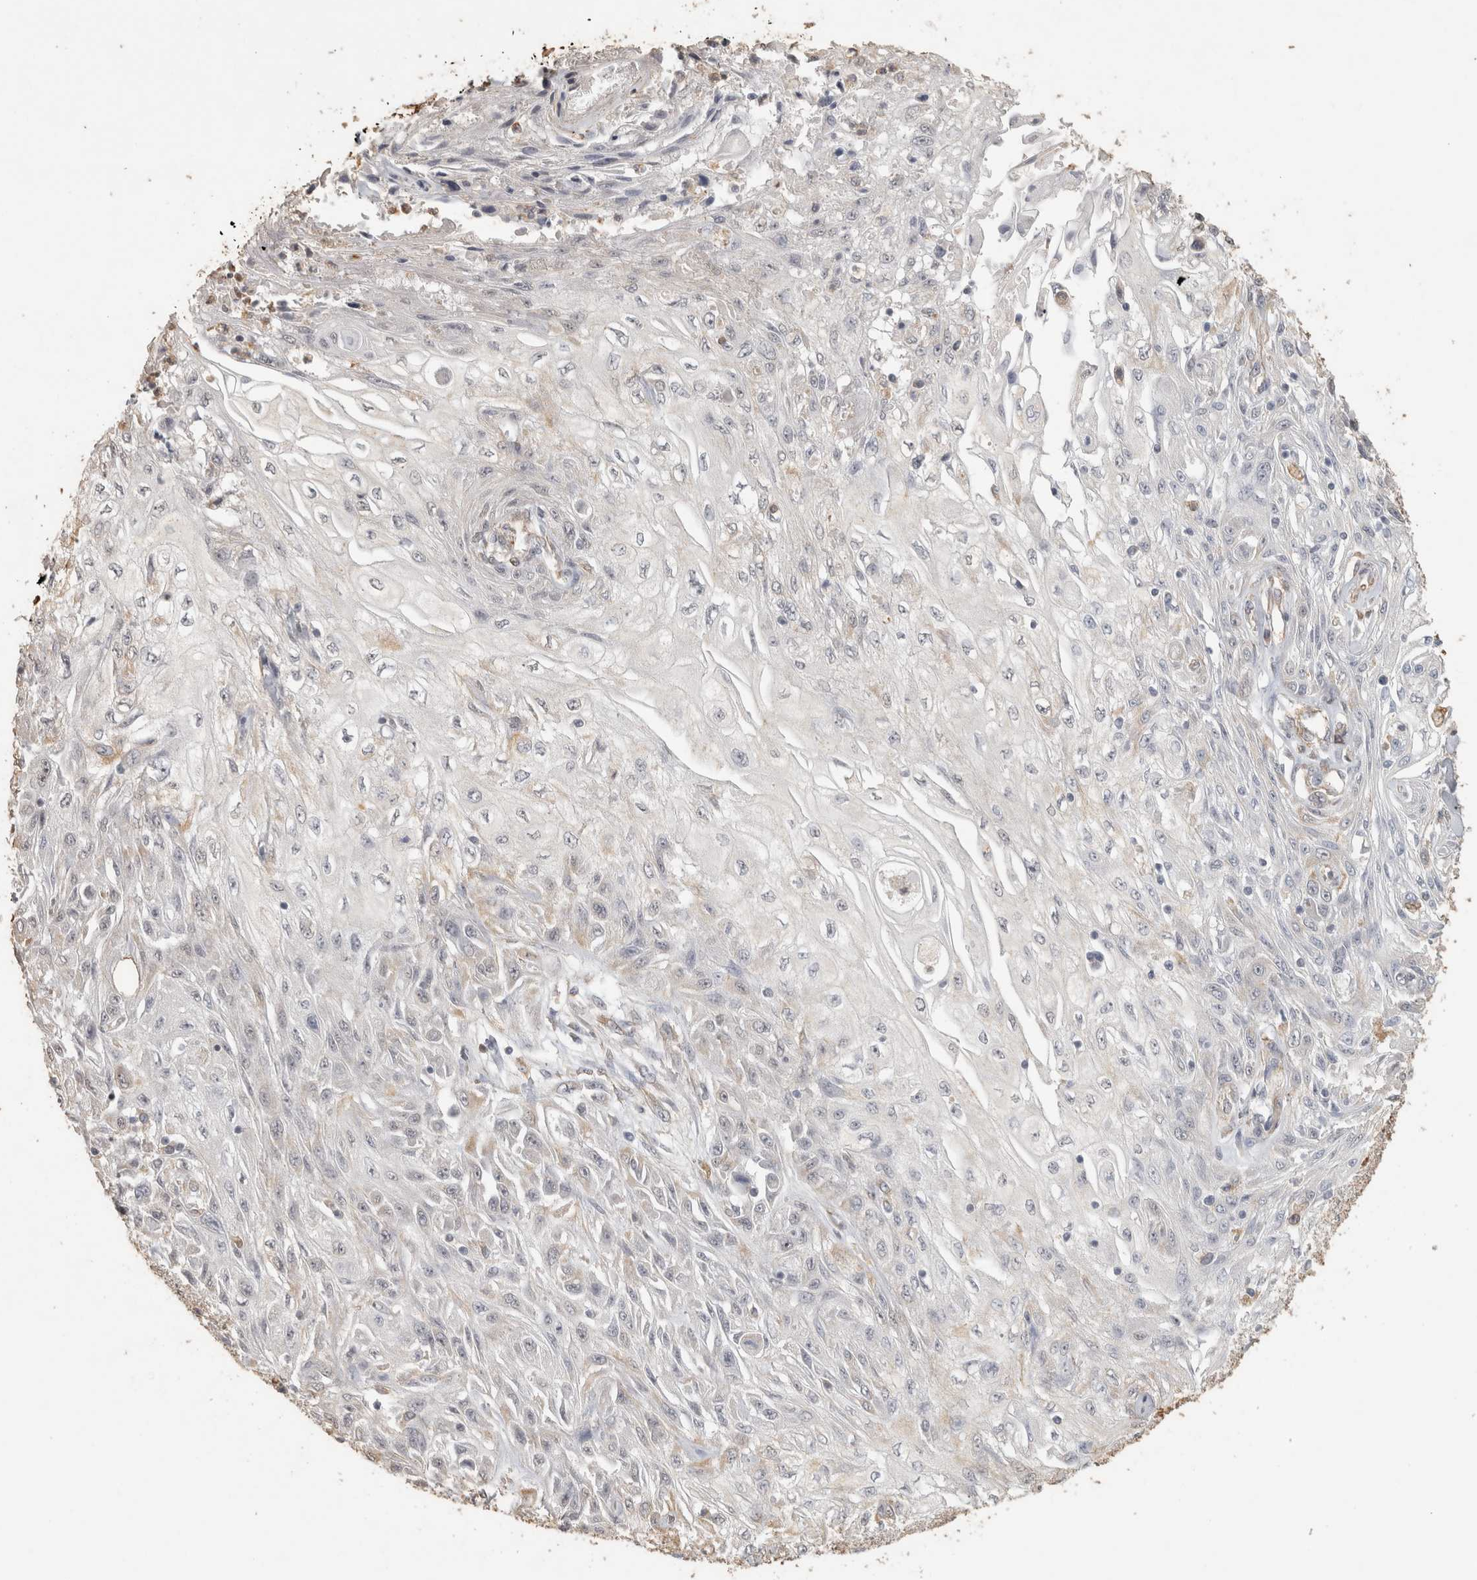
{"staining": {"intensity": "weak", "quantity": "<25%", "location": "cytoplasmic/membranous"}, "tissue": "skin cancer", "cell_type": "Tumor cells", "image_type": "cancer", "snomed": [{"axis": "morphology", "description": "Squamous cell carcinoma, NOS"}, {"axis": "morphology", "description": "Squamous cell carcinoma, metastatic, NOS"}, {"axis": "topography", "description": "Skin"}, {"axis": "topography", "description": "Lymph node"}], "caption": "IHC photomicrograph of neoplastic tissue: human skin cancer (squamous cell carcinoma) stained with DAB (3,3'-diaminobenzidine) displays no significant protein expression in tumor cells.", "gene": "REPS2", "patient": {"sex": "male", "age": 75}}